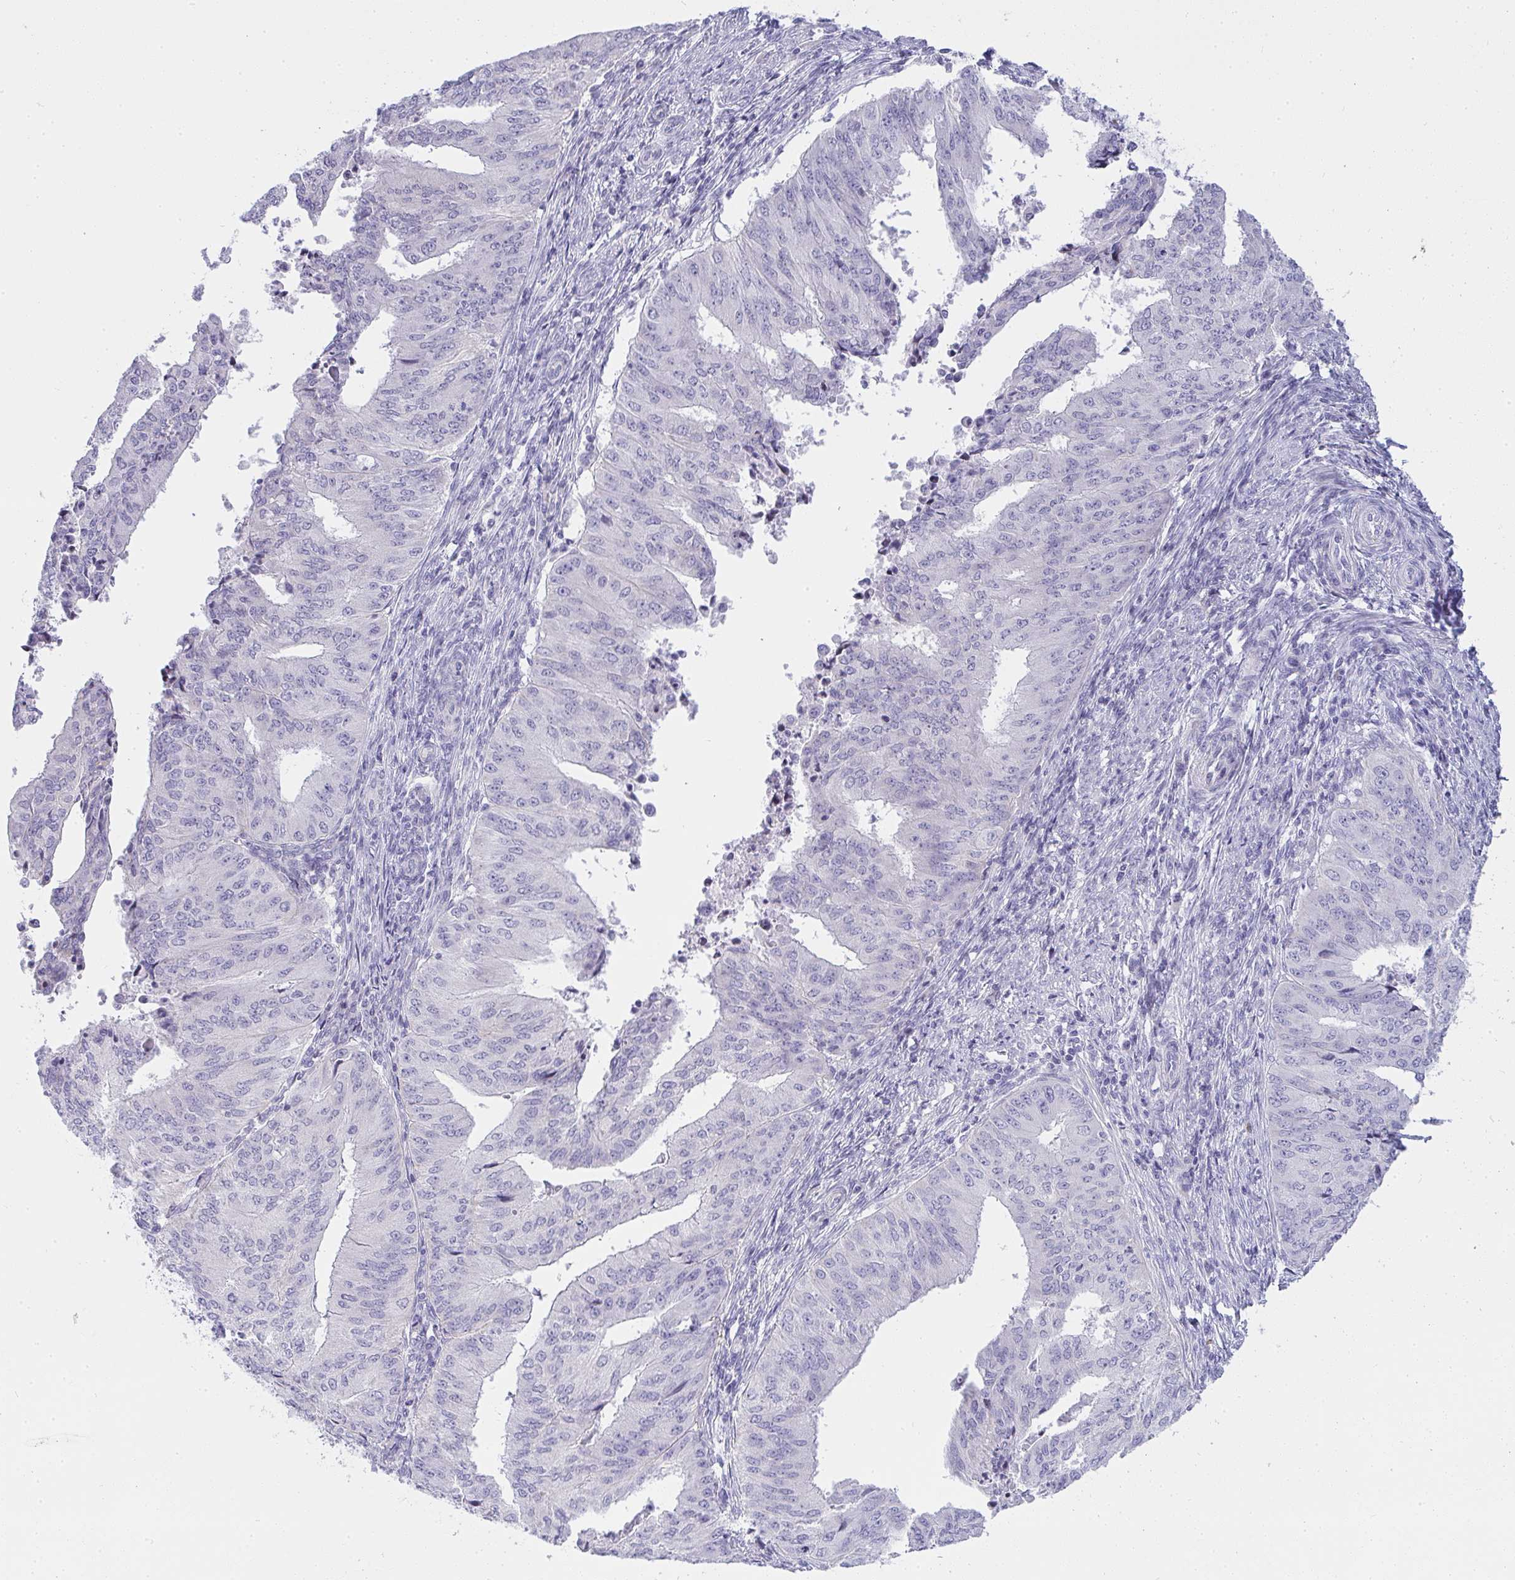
{"staining": {"intensity": "negative", "quantity": "none", "location": "none"}, "tissue": "endometrial cancer", "cell_type": "Tumor cells", "image_type": "cancer", "snomed": [{"axis": "morphology", "description": "Adenocarcinoma, NOS"}, {"axis": "topography", "description": "Endometrium"}], "caption": "Immunohistochemical staining of human endometrial adenocarcinoma demonstrates no significant positivity in tumor cells.", "gene": "ZNF182", "patient": {"sex": "female", "age": 50}}